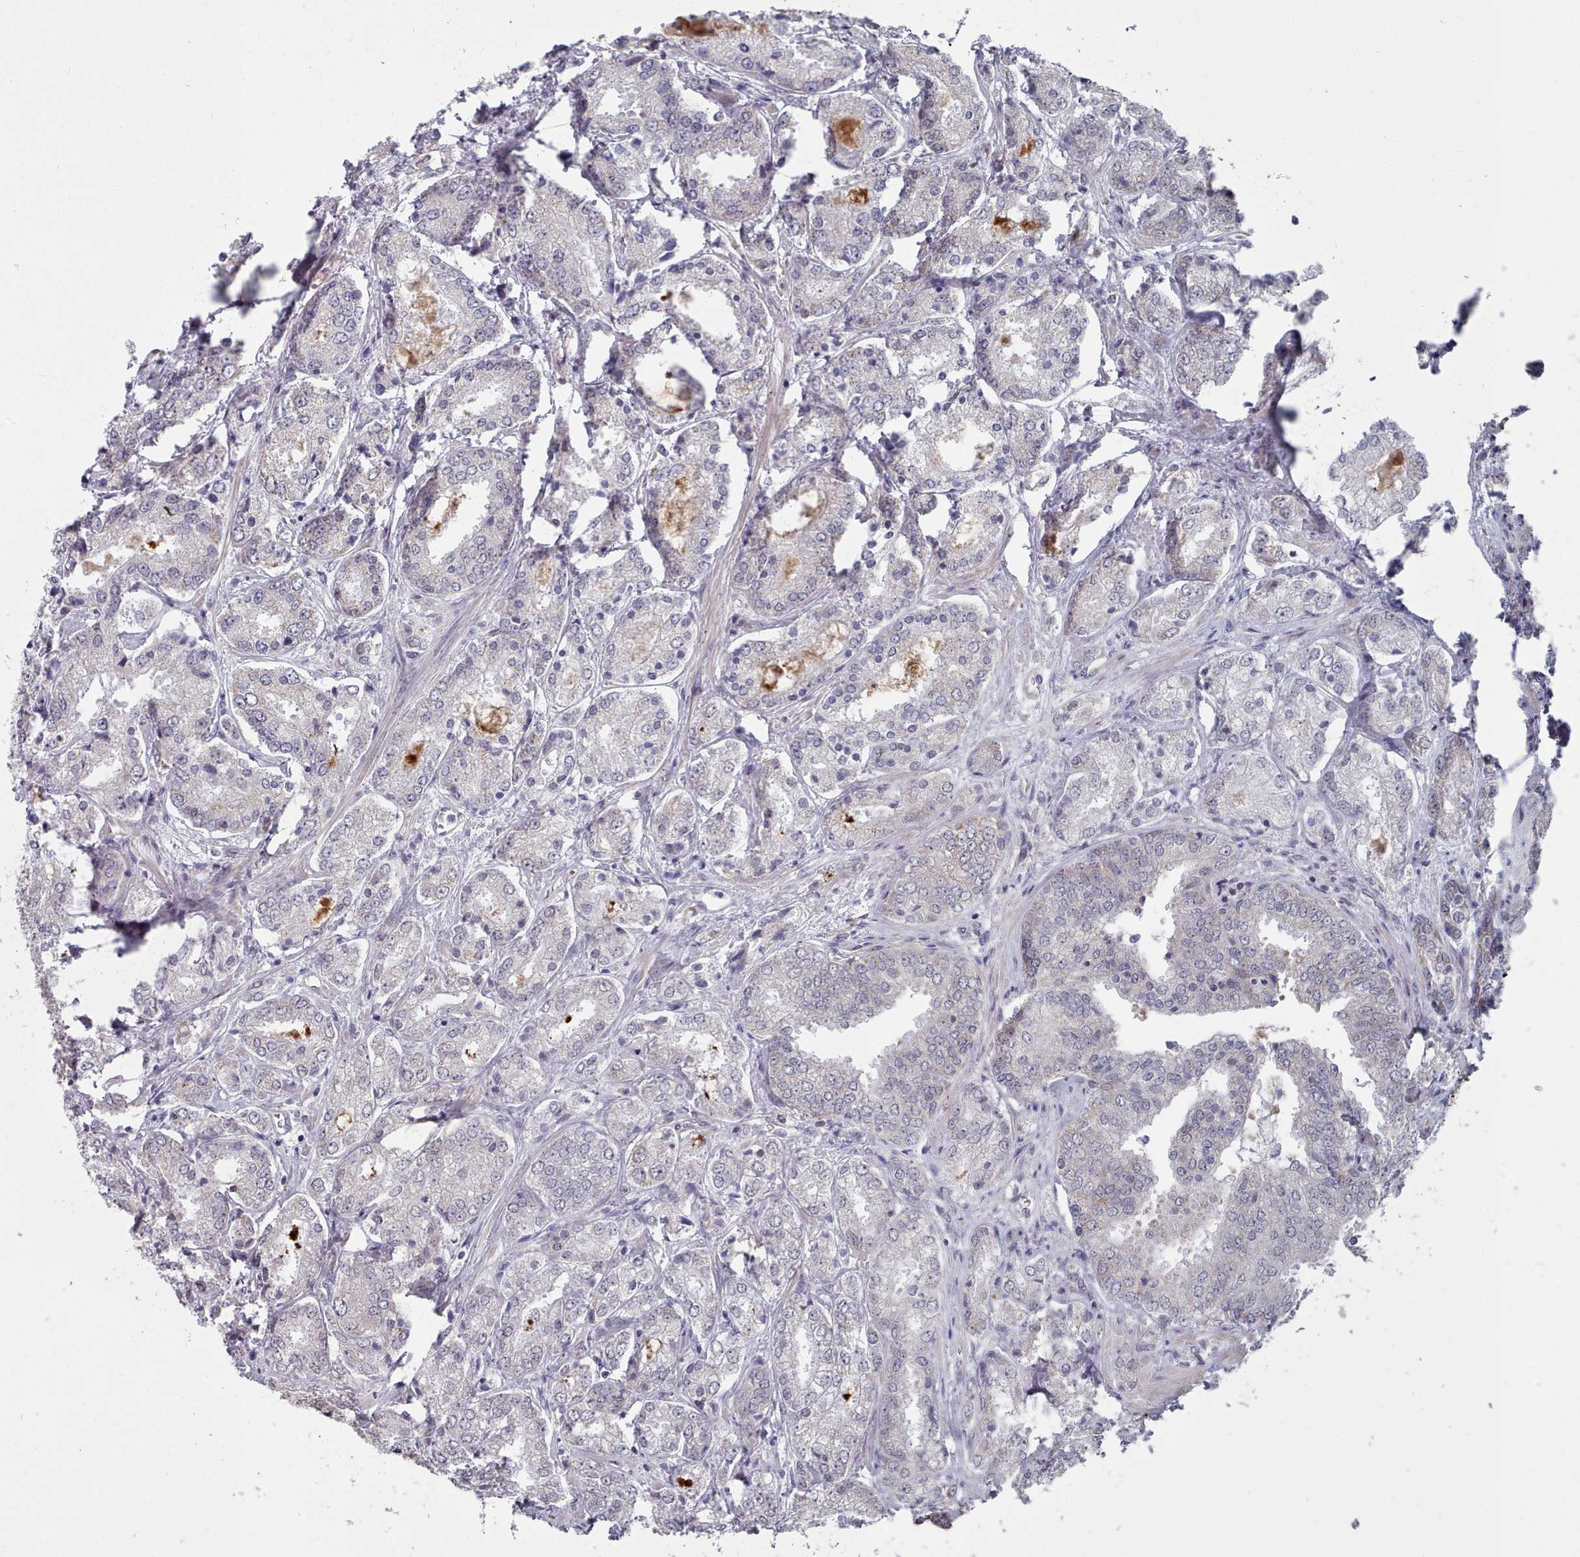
{"staining": {"intensity": "negative", "quantity": "none", "location": "none"}, "tissue": "prostate cancer", "cell_type": "Tumor cells", "image_type": "cancer", "snomed": [{"axis": "morphology", "description": "Adenocarcinoma, High grade"}, {"axis": "topography", "description": "Prostate"}], "caption": "IHC histopathology image of neoplastic tissue: human prostate high-grade adenocarcinoma stained with DAB reveals no significant protein staining in tumor cells.", "gene": "TRARG1", "patient": {"sex": "male", "age": 63}}